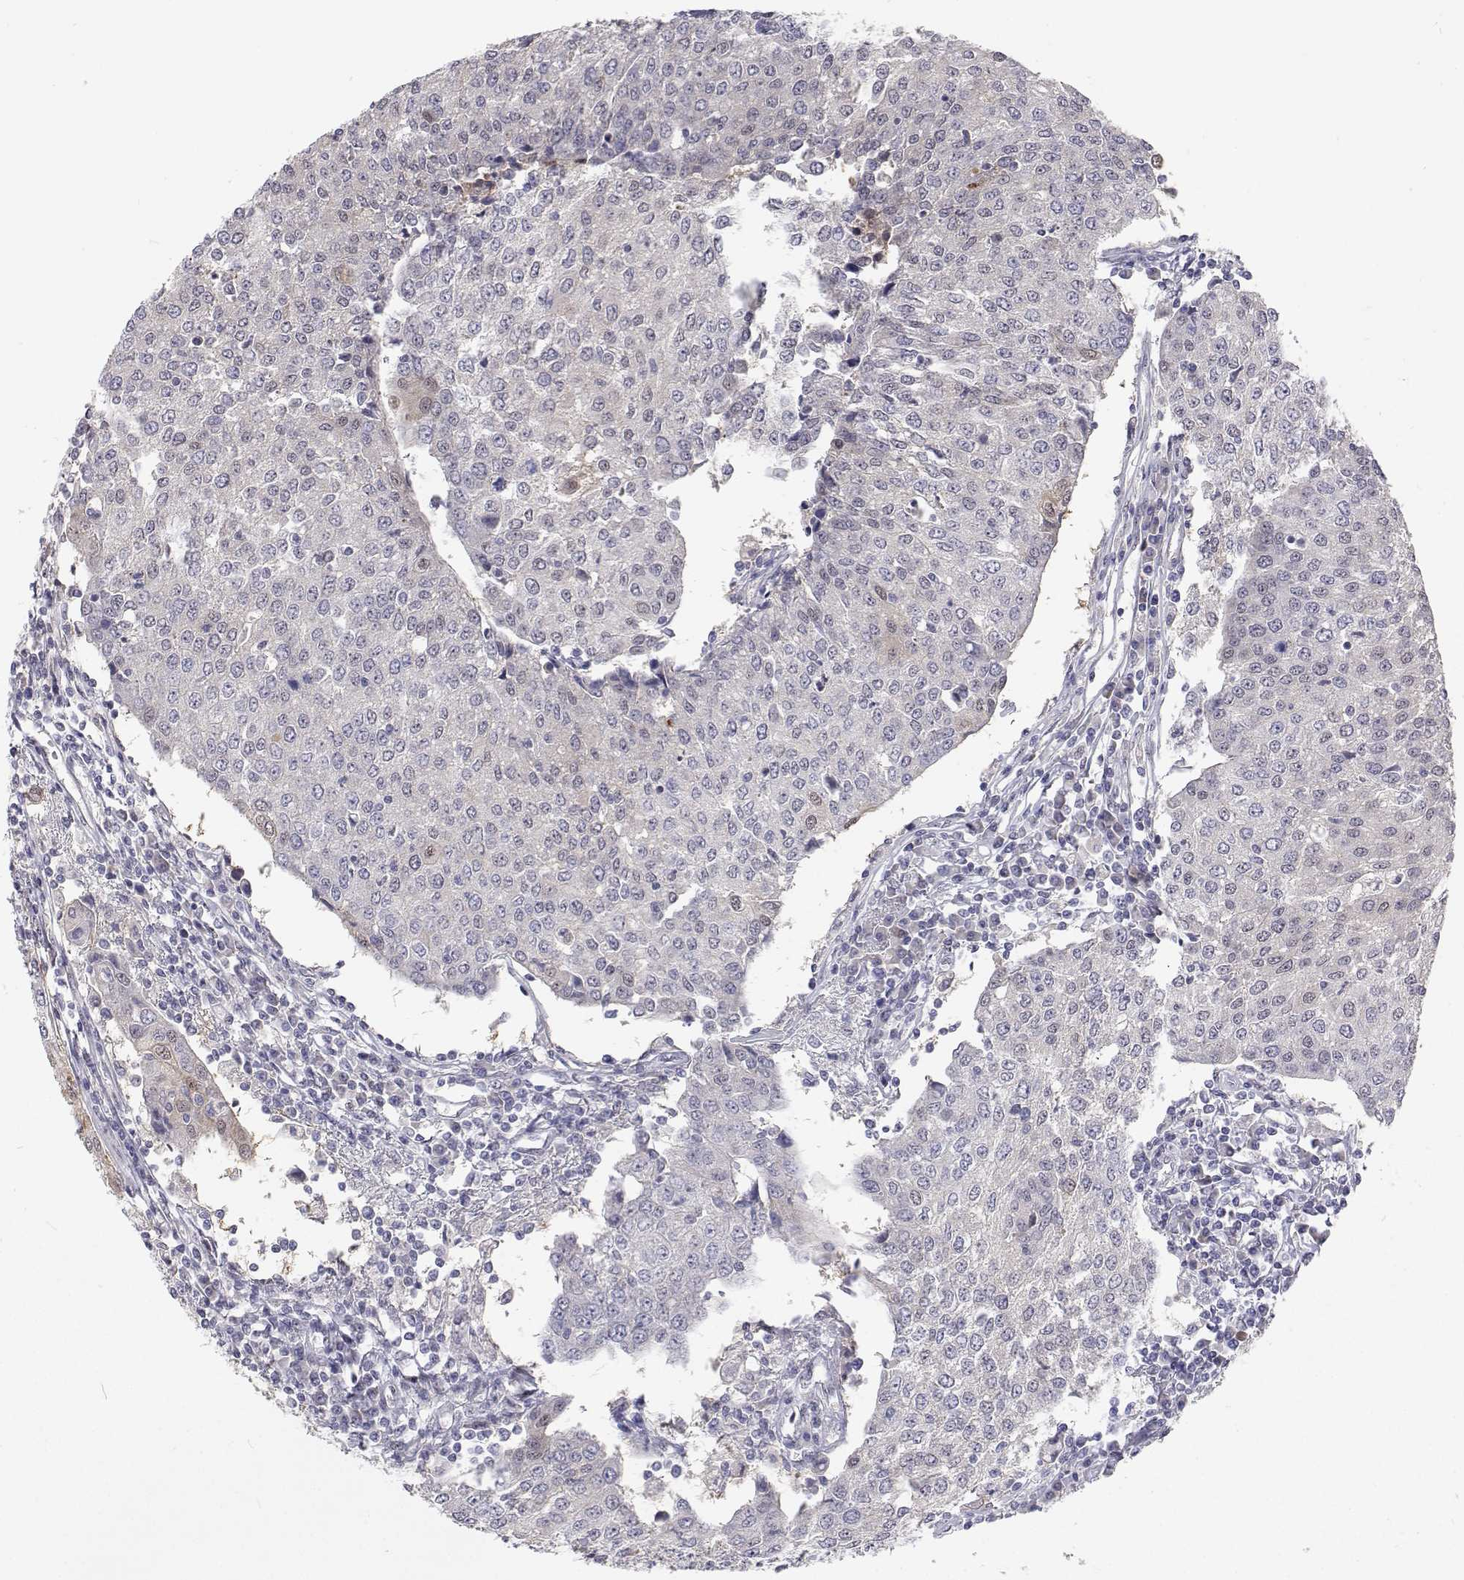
{"staining": {"intensity": "negative", "quantity": "none", "location": "none"}, "tissue": "urothelial cancer", "cell_type": "Tumor cells", "image_type": "cancer", "snomed": [{"axis": "morphology", "description": "Urothelial carcinoma, High grade"}, {"axis": "topography", "description": "Urinary bladder"}], "caption": "High power microscopy micrograph of an immunohistochemistry (IHC) micrograph of high-grade urothelial carcinoma, revealing no significant positivity in tumor cells. Nuclei are stained in blue.", "gene": "MYPN", "patient": {"sex": "female", "age": 85}}